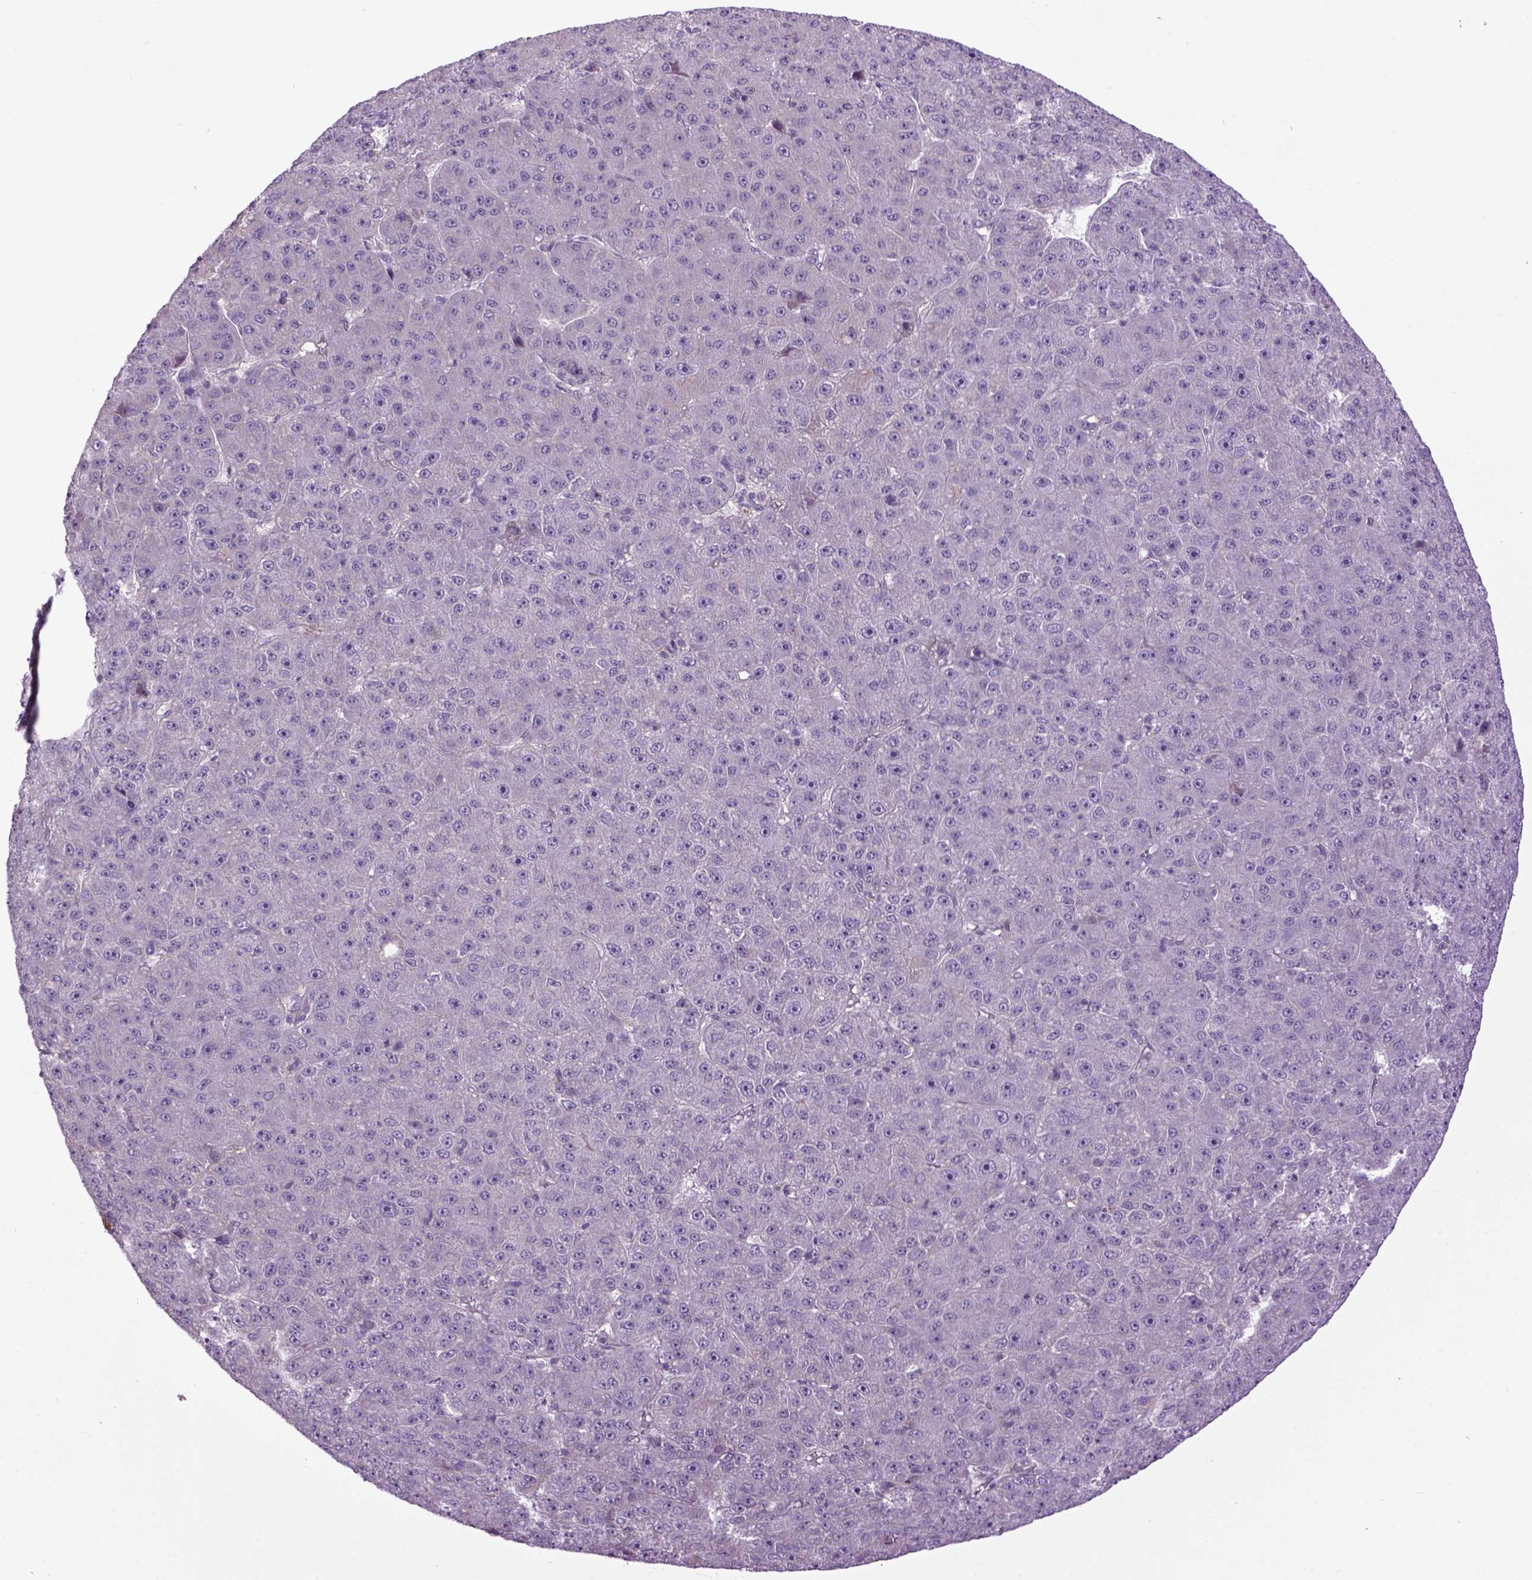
{"staining": {"intensity": "negative", "quantity": "none", "location": "none"}, "tissue": "liver cancer", "cell_type": "Tumor cells", "image_type": "cancer", "snomed": [{"axis": "morphology", "description": "Carcinoma, Hepatocellular, NOS"}, {"axis": "topography", "description": "Liver"}], "caption": "Immunohistochemical staining of hepatocellular carcinoma (liver) demonstrates no significant expression in tumor cells.", "gene": "EMILIN3", "patient": {"sex": "male", "age": 67}}